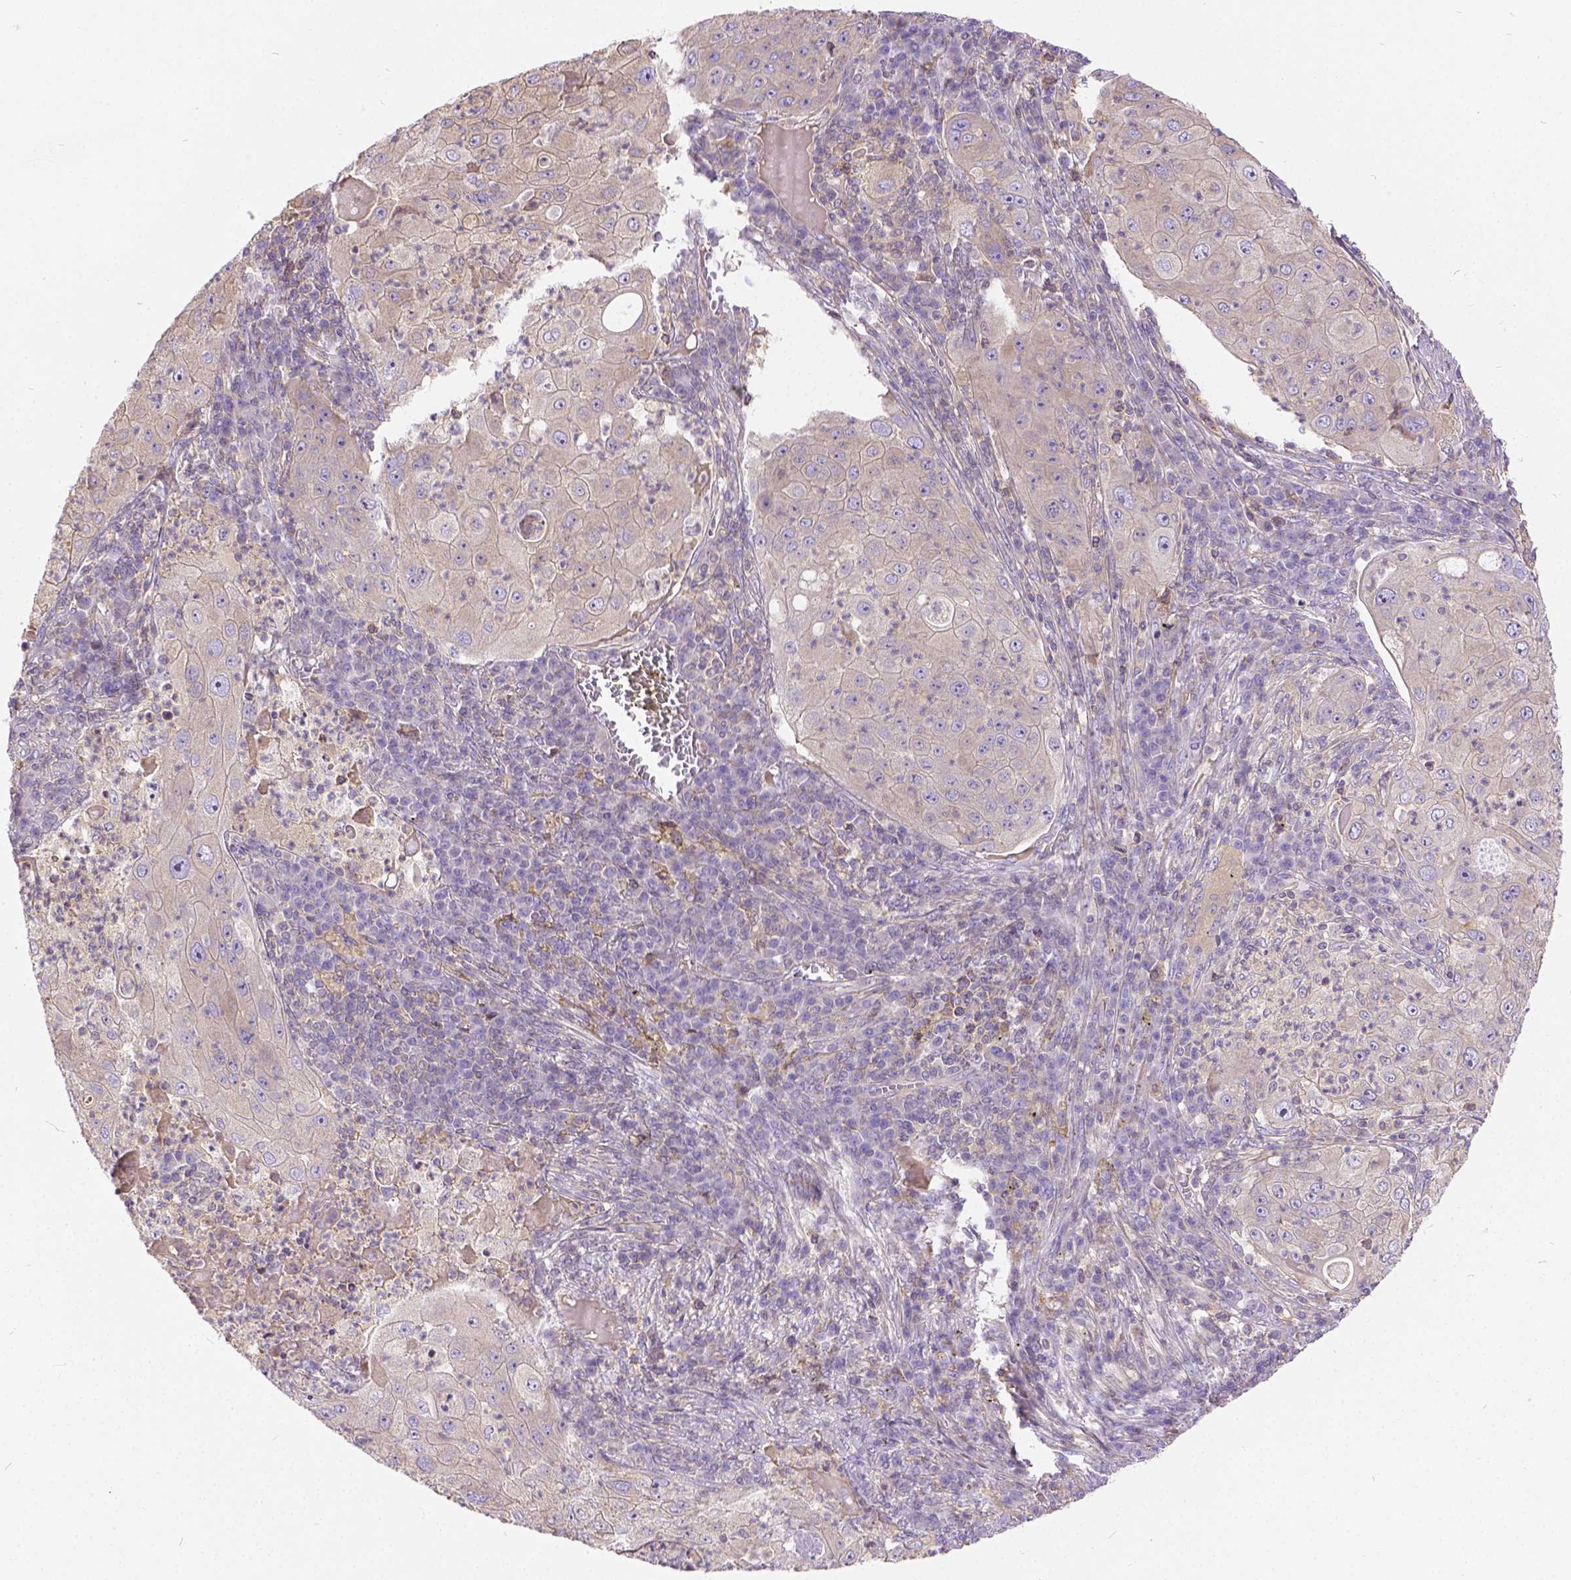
{"staining": {"intensity": "negative", "quantity": "none", "location": "none"}, "tissue": "lung cancer", "cell_type": "Tumor cells", "image_type": "cancer", "snomed": [{"axis": "morphology", "description": "Squamous cell carcinoma, NOS"}, {"axis": "topography", "description": "Lung"}], "caption": "An IHC histopathology image of lung squamous cell carcinoma is shown. There is no staining in tumor cells of lung squamous cell carcinoma. (Immunohistochemistry, brightfield microscopy, high magnification).", "gene": "CADM4", "patient": {"sex": "female", "age": 59}}